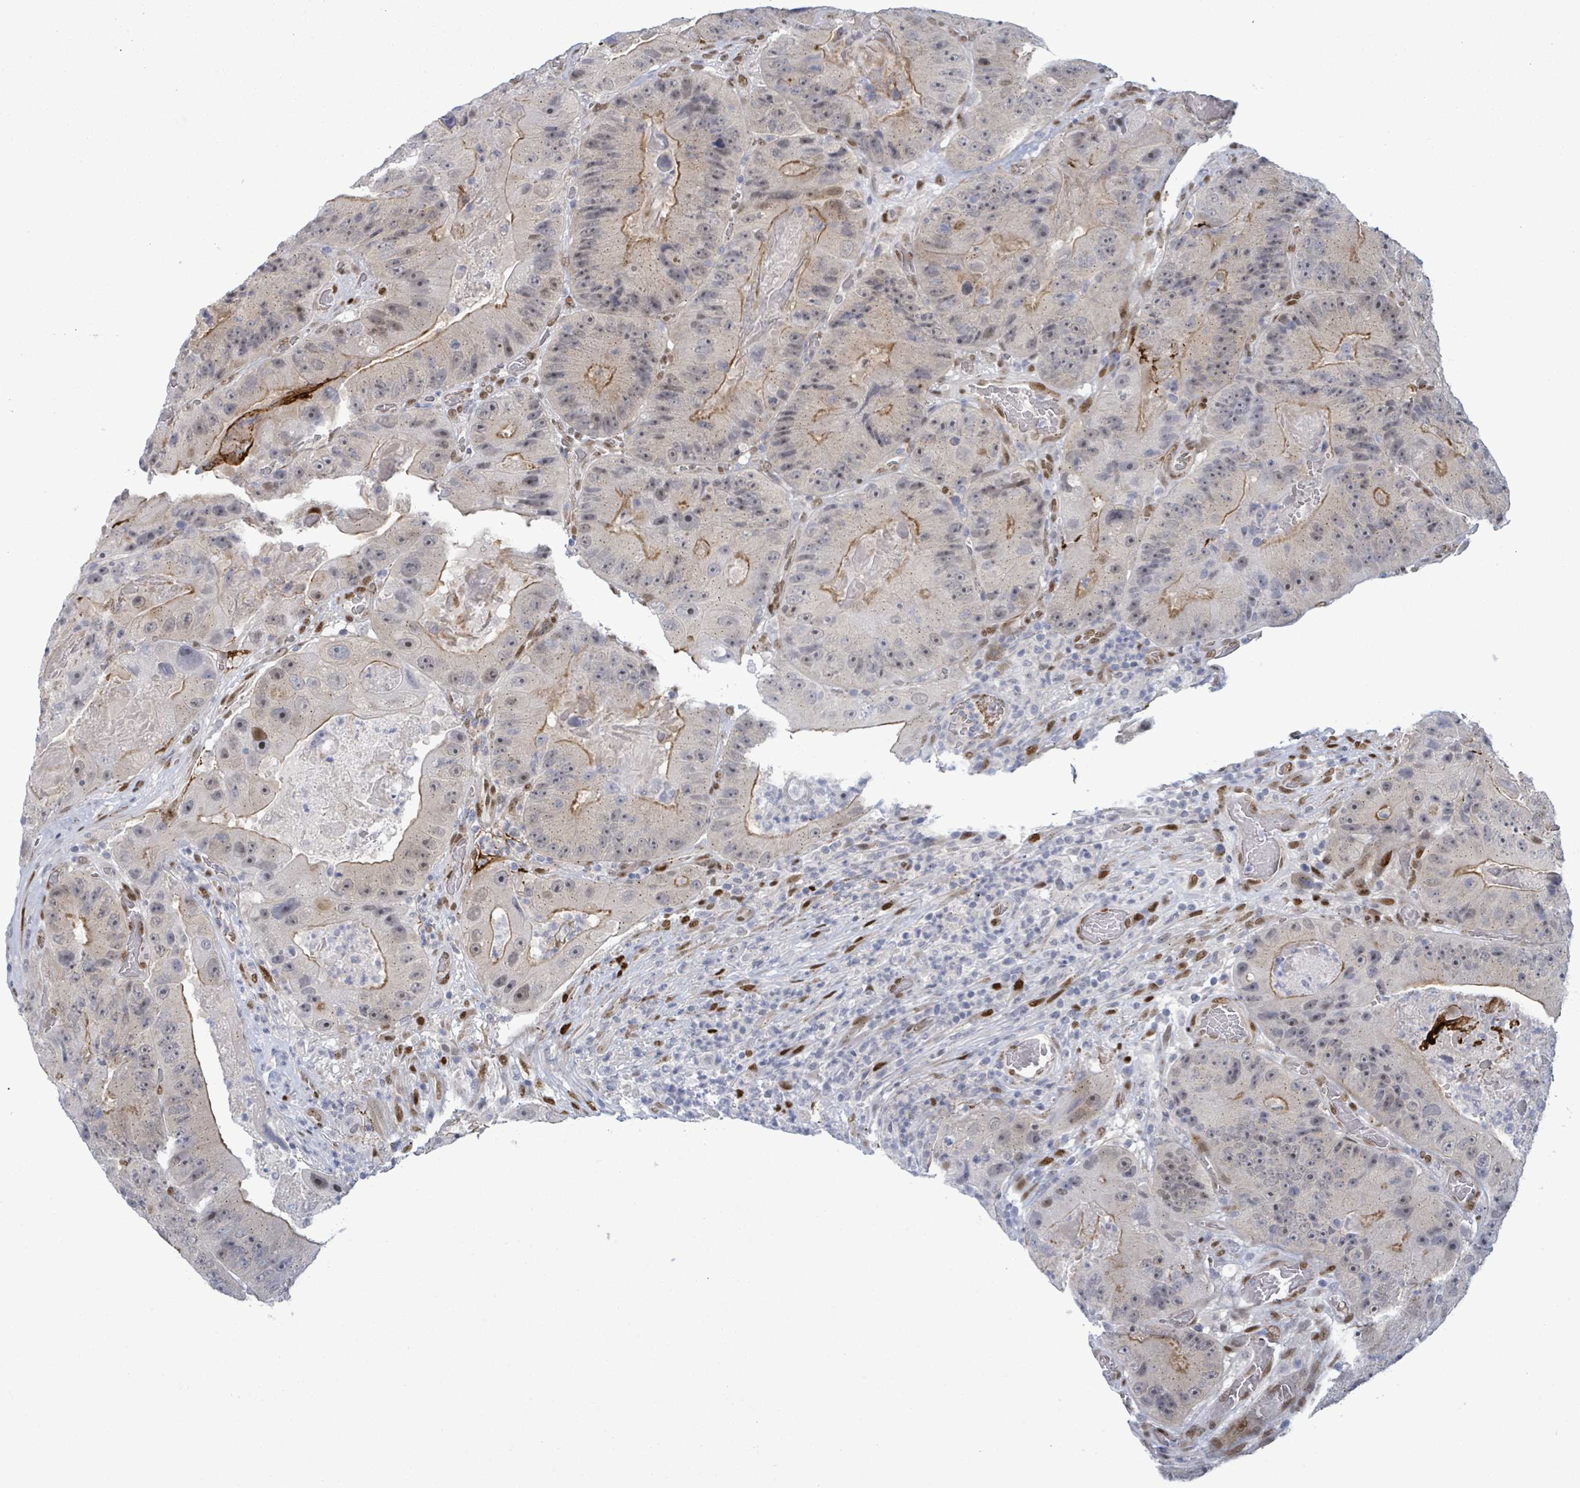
{"staining": {"intensity": "moderate", "quantity": "<25%", "location": "cytoplasmic/membranous"}, "tissue": "colorectal cancer", "cell_type": "Tumor cells", "image_type": "cancer", "snomed": [{"axis": "morphology", "description": "Adenocarcinoma, NOS"}, {"axis": "topography", "description": "Colon"}], "caption": "Immunohistochemical staining of human colorectal adenocarcinoma shows low levels of moderate cytoplasmic/membranous staining in approximately <25% of tumor cells.", "gene": "TUSC1", "patient": {"sex": "female", "age": 86}}